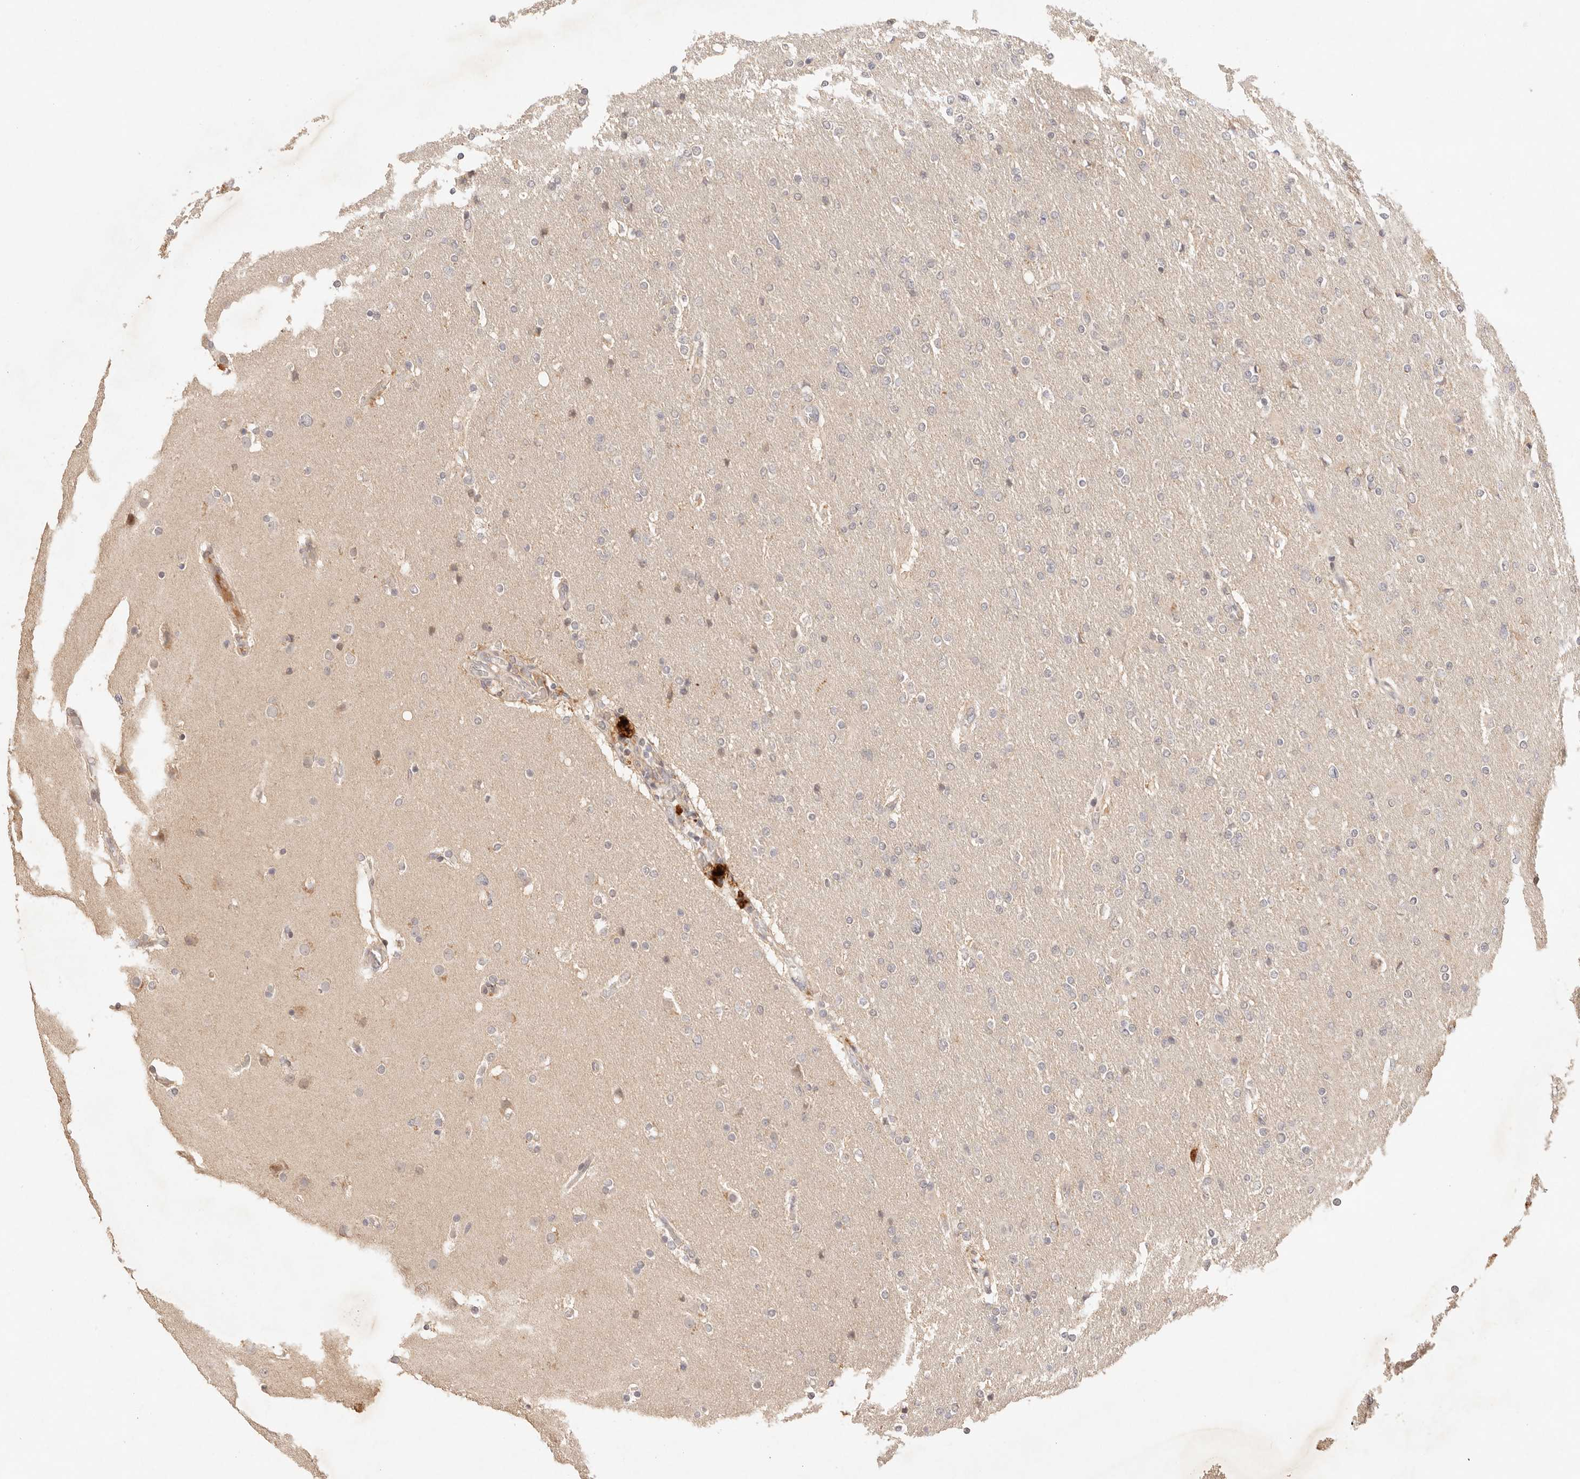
{"staining": {"intensity": "negative", "quantity": "none", "location": "none"}, "tissue": "glioma", "cell_type": "Tumor cells", "image_type": "cancer", "snomed": [{"axis": "morphology", "description": "Glioma, malignant, High grade"}, {"axis": "topography", "description": "Cerebral cortex"}], "caption": "The image shows no significant staining in tumor cells of high-grade glioma (malignant). The staining was performed using DAB (3,3'-diaminobenzidine) to visualize the protein expression in brown, while the nuclei were stained in blue with hematoxylin (Magnification: 20x).", "gene": "PHLDA3", "patient": {"sex": "female", "age": 36}}